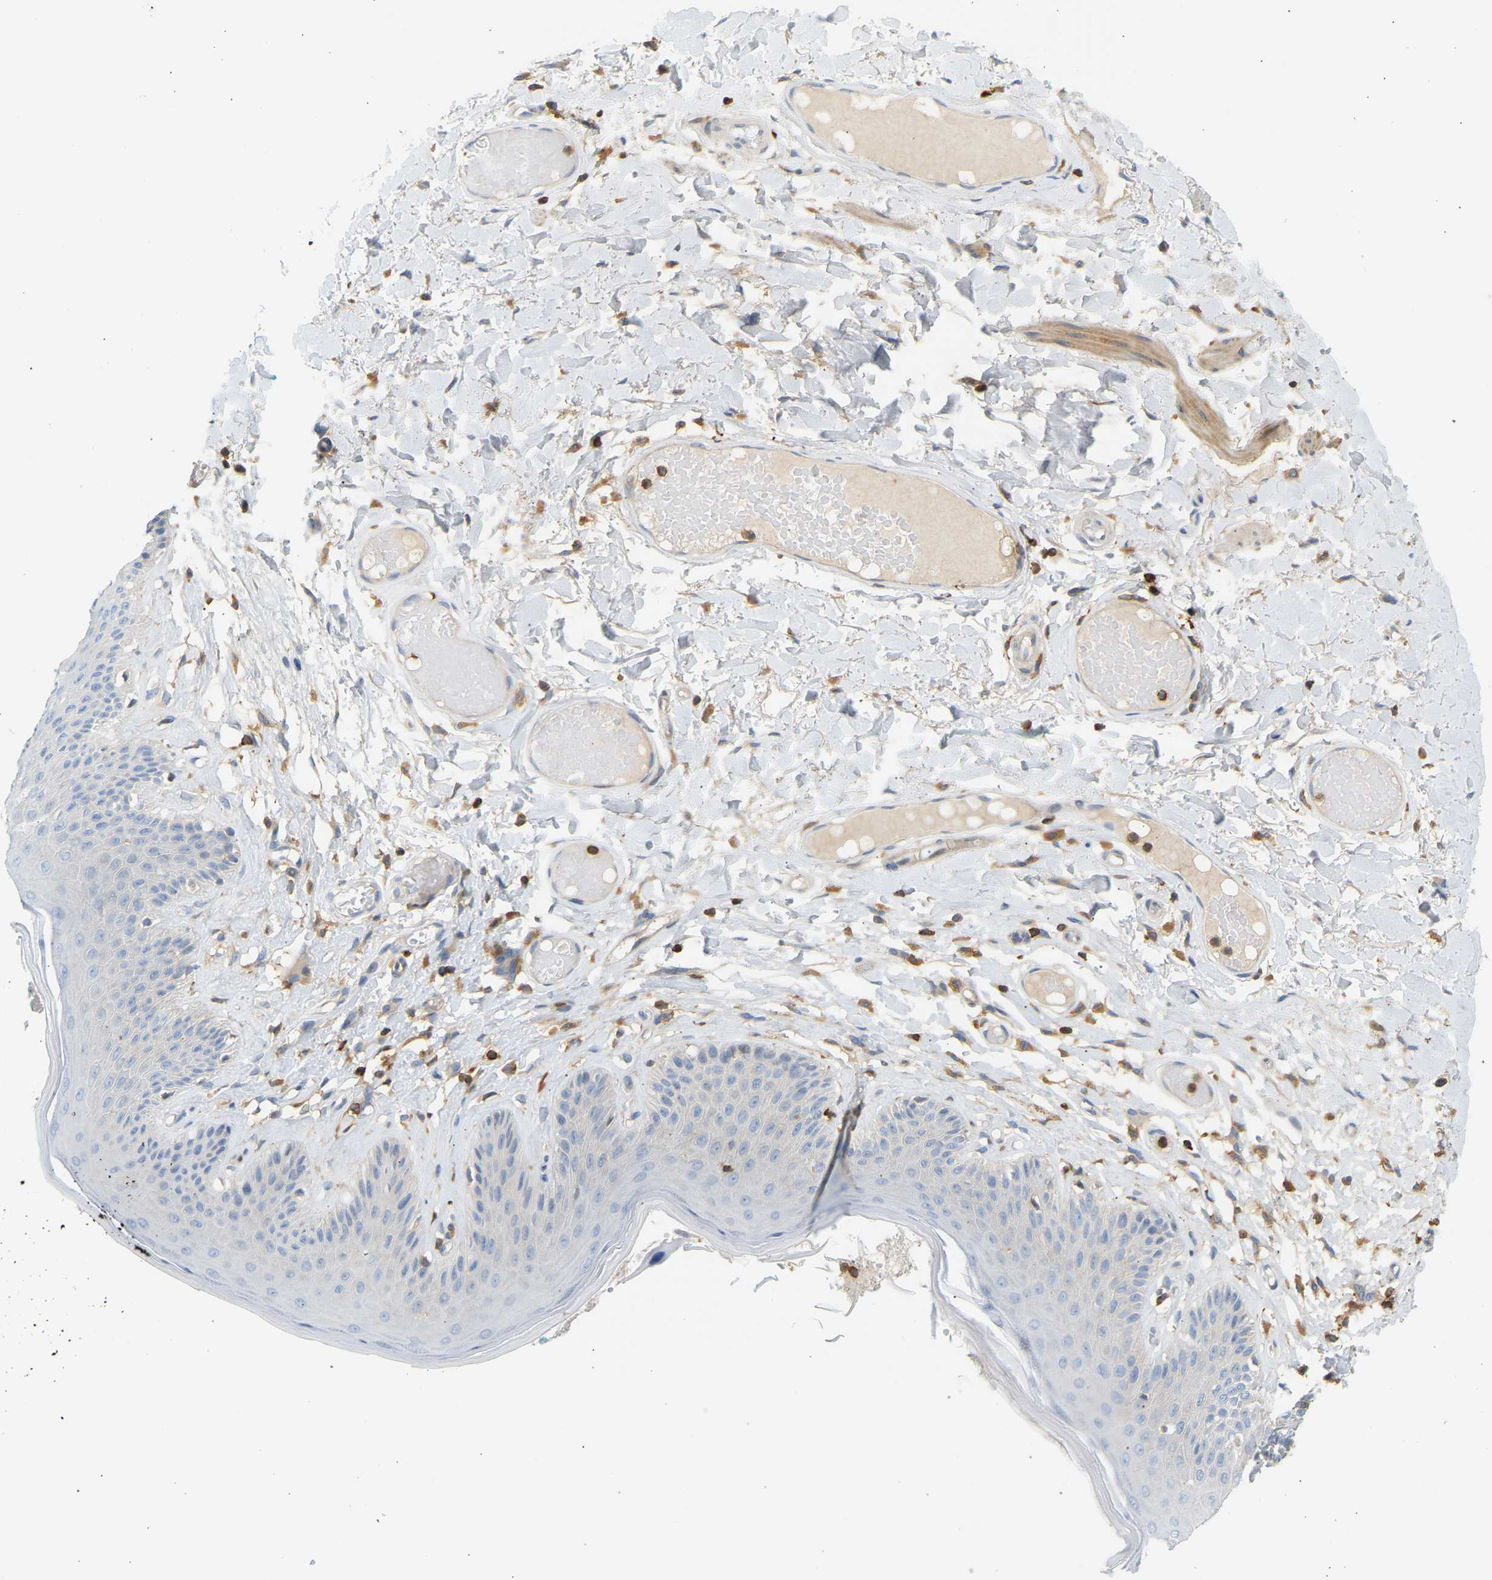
{"staining": {"intensity": "moderate", "quantity": "<25%", "location": "cytoplasmic/membranous"}, "tissue": "skin", "cell_type": "Epidermal cells", "image_type": "normal", "snomed": [{"axis": "morphology", "description": "Normal tissue, NOS"}, {"axis": "topography", "description": "Vulva"}], "caption": "This micrograph exhibits unremarkable skin stained with immunohistochemistry to label a protein in brown. The cytoplasmic/membranous of epidermal cells show moderate positivity for the protein. Nuclei are counter-stained blue.", "gene": "FNBP1", "patient": {"sex": "female", "age": 73}}